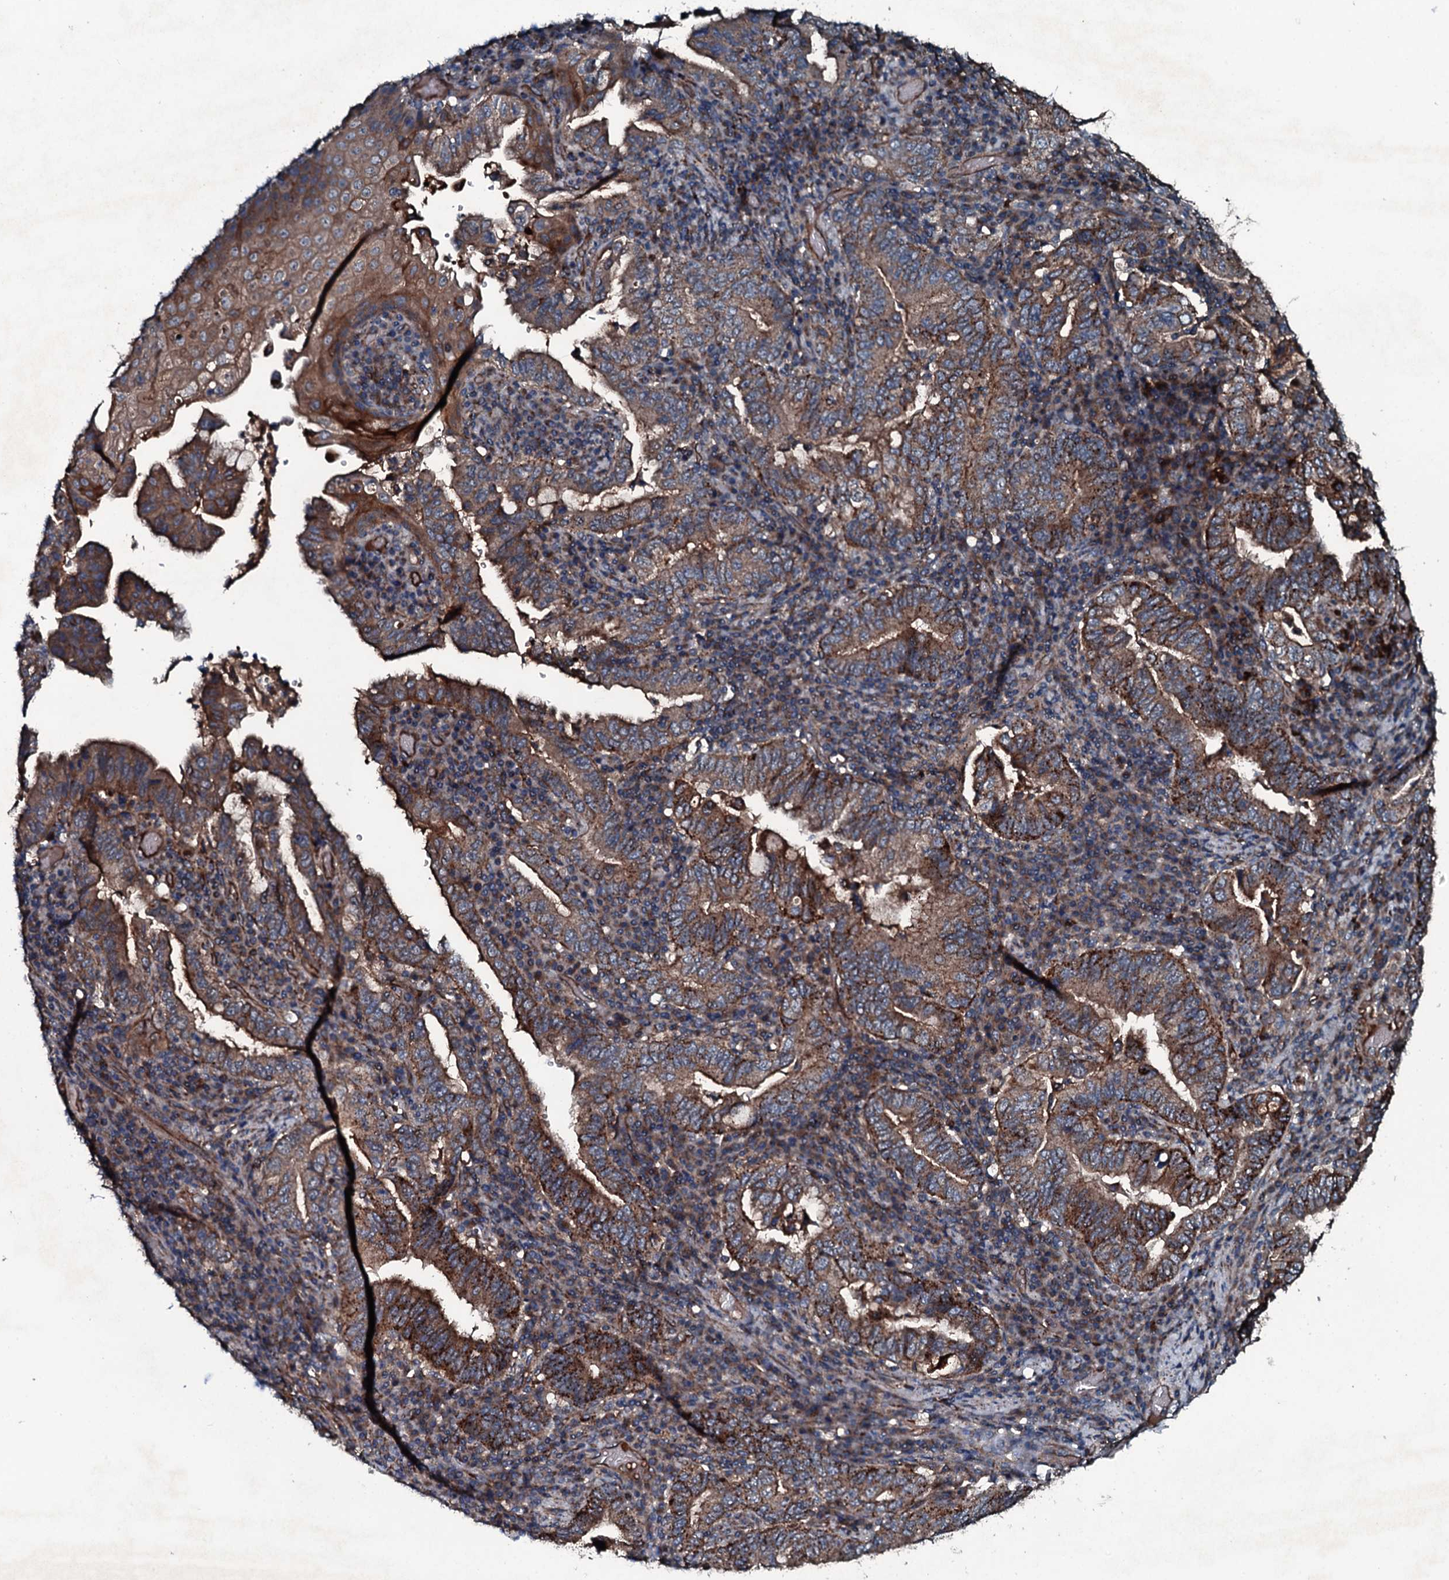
{"staining": {"intensity": "moderate", "quantity": ">75%", "location": "cytoplasmic/membranous"}, "tissue": "stomach cancer", "cell_type": "Tumor cells", "image_type": "cancer", "snomed": [{"axis": "morphology", "description": "Normal tissue, NOS"}, {"axis": "morphology", "description": "Adenocarcinoma, NOS"}, {"axis": "topography", "description": "Esophagus"}, {"axis": "topography", "description": "Stomach, upper"}, {"axis": "topography", "description": "Peripheral nerve tissue"}], "caption": "A brown stain labels moderate cytoplasmic/membranous staining of a protein in human stomach cancer tumor cells.", "gene": "TRIM7", "patient": {"sex": "male", "age": 62}}